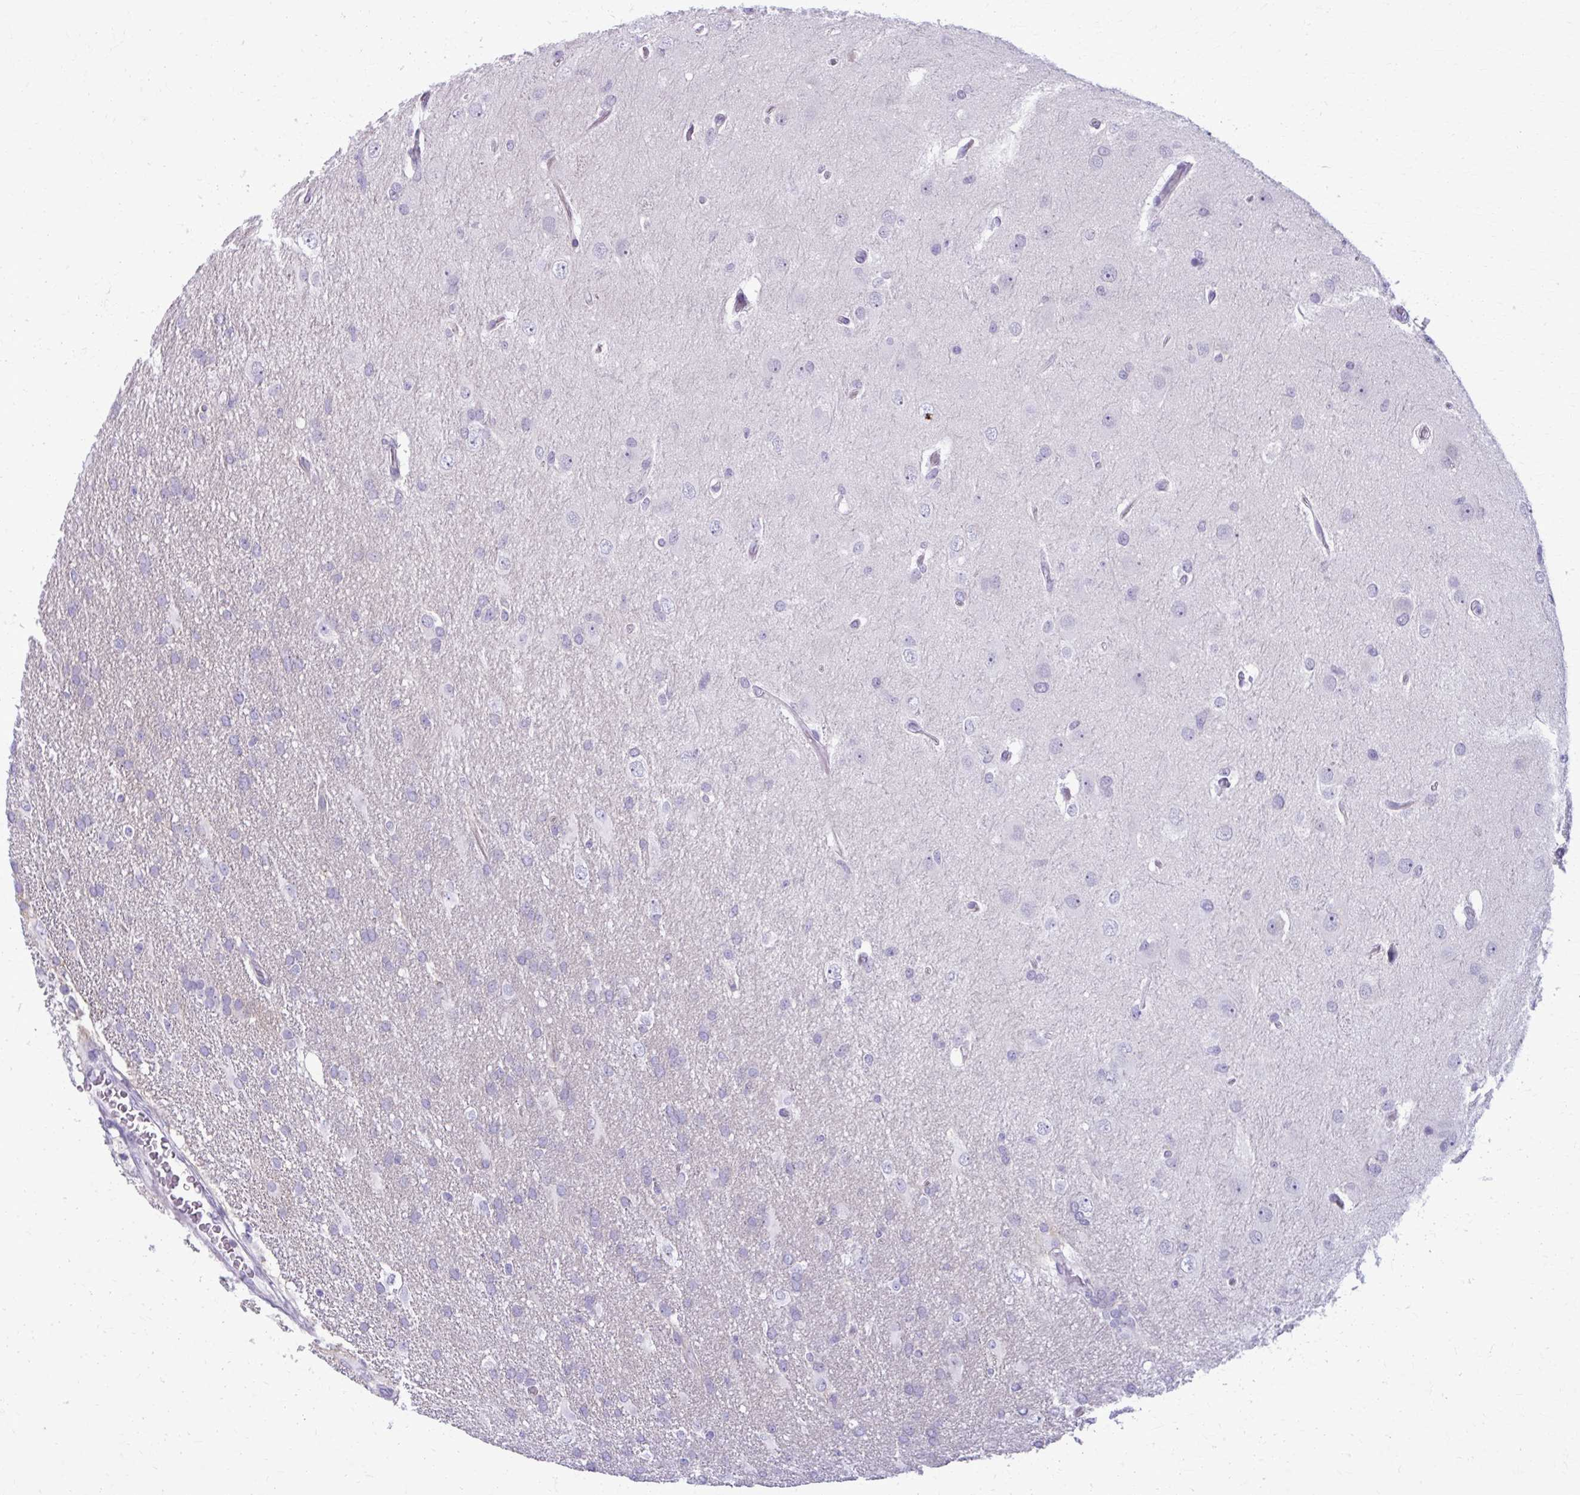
{"staining": {"intensity": "negative", "quantity": "none", "location": "none"}, "tissue": "glioma", "cell_type": "Tumor cells", "image_type": "cancer", "snomed": [{"axis": "morphology", "description": "Glioma, malignant, High grade"}, {"axis": "topography", "description": "Brain"}], "caption": "Tumor cells show no significant positivity in malignant glioma (high-grade).", "gene": "CD38", "patient": {"sex": "male", "age": 53}}